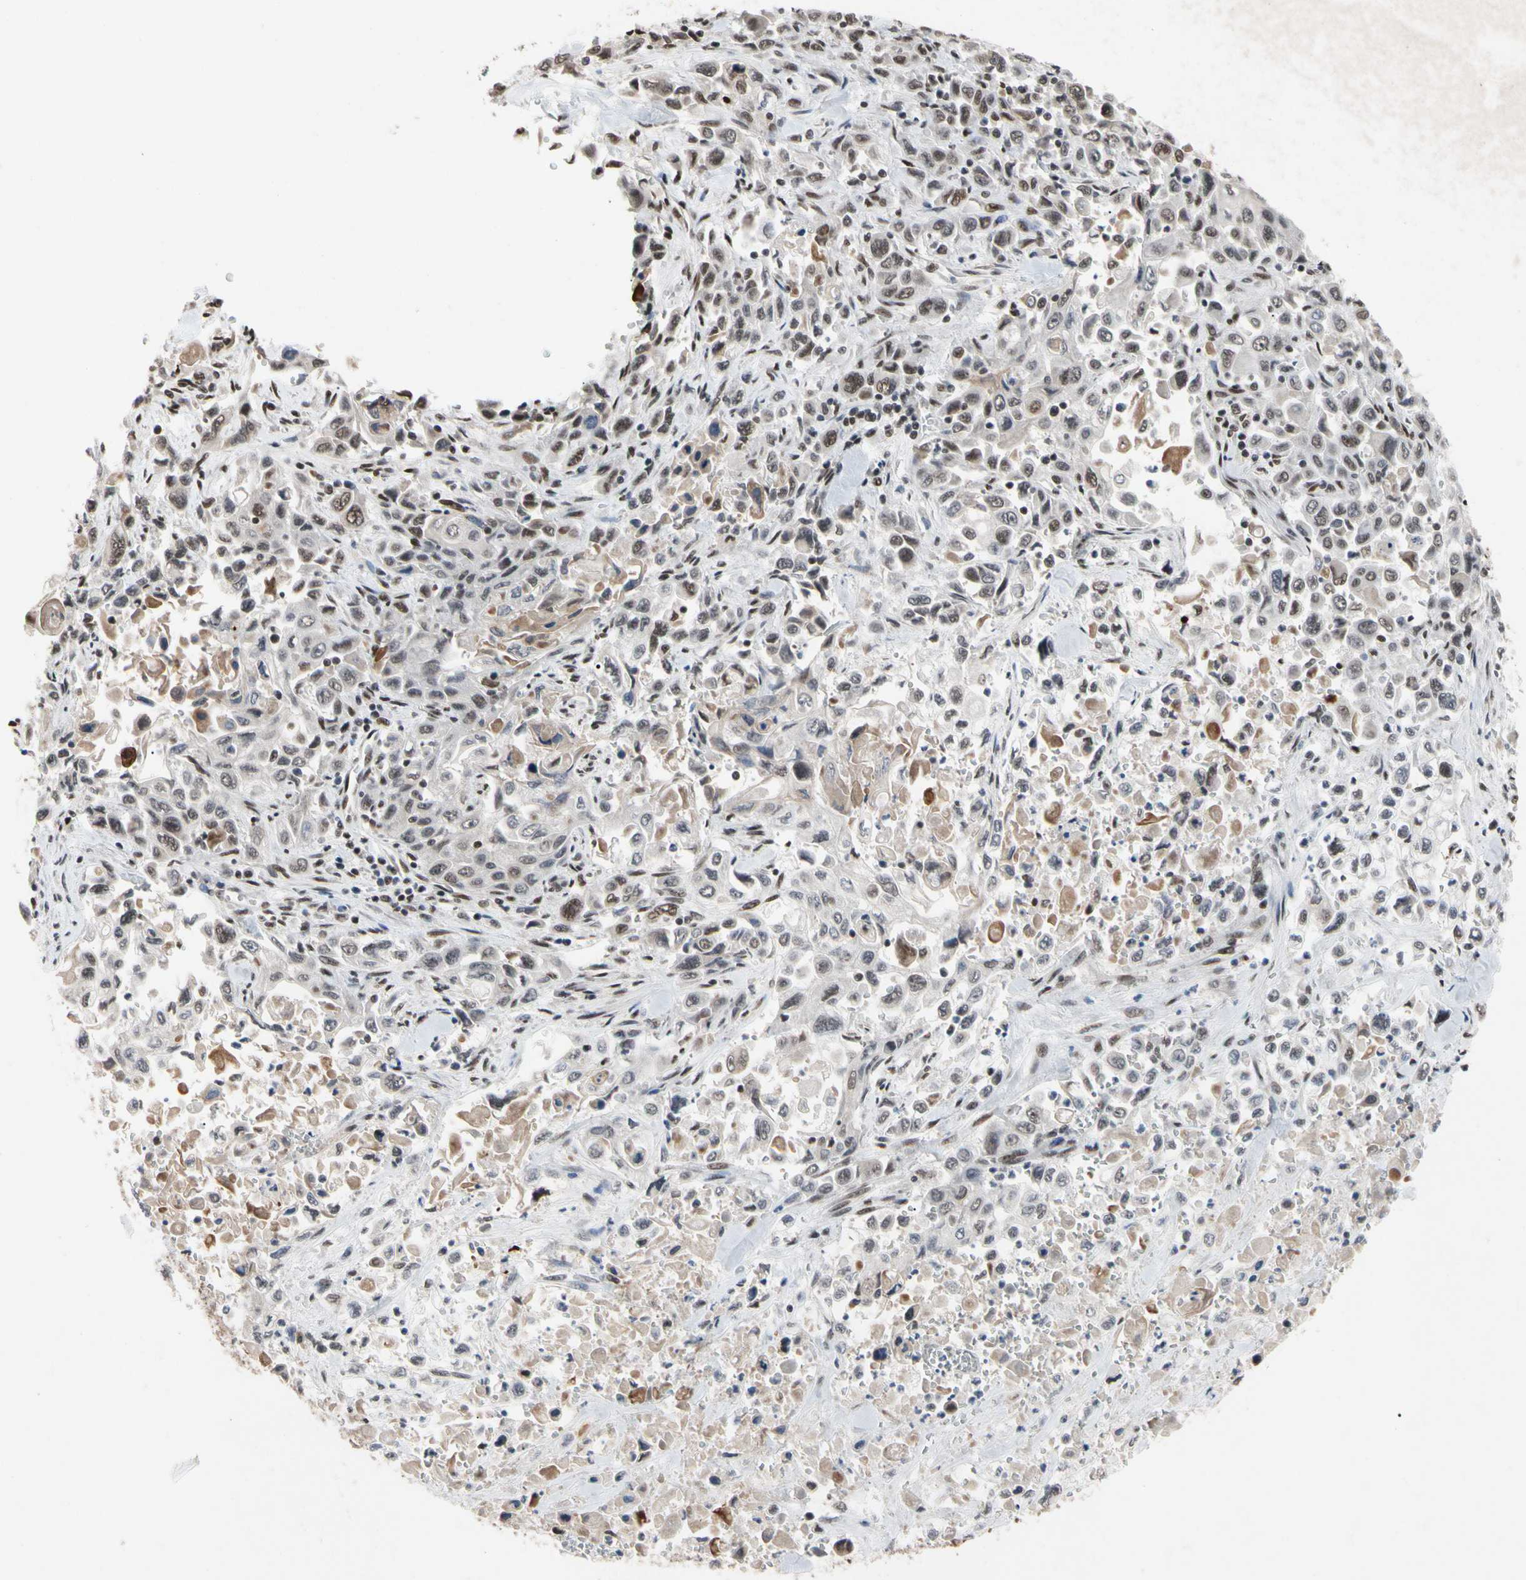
{"staining": {"intensity": "weak", "quantity": "25%-75%", "location": "nuclear"}, "tissue": "pancreatic cancer", "cell_type": "Tumor cells", "image_type": "cancer", "snomed": [{"axis": "morphology", "description": "Adenocarcinoma, NOS"}, {"axis": "topography", "description": "Pancreas"}], "caption": "Immunohistochemistry (IHC) of human pancreatic cancer (adenocarcinoma) shows low levels of weak nuclear expression in about 25%-75% of tumor cells.", "gene": "FAM98B", "patient": {"sex": "male", "age": 70}}